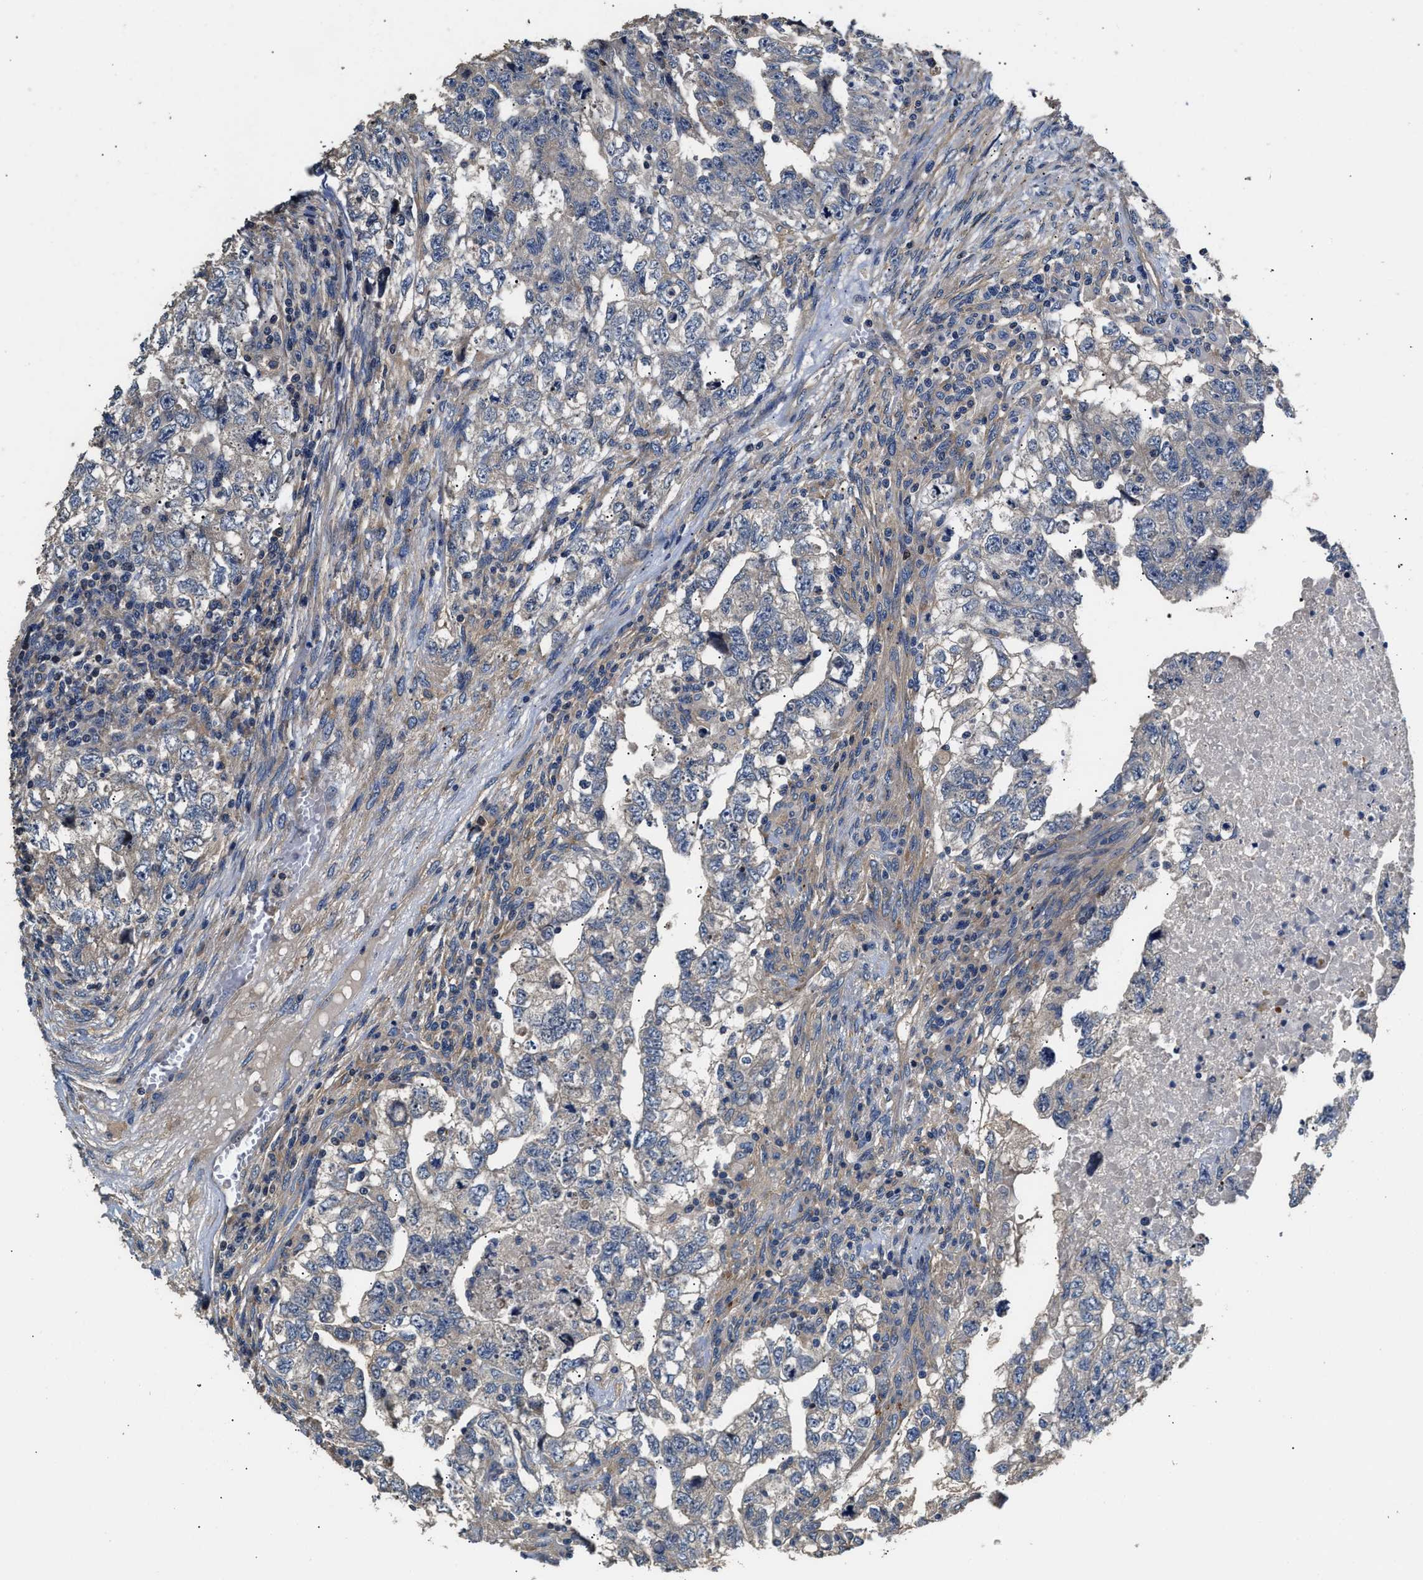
{"staining": {"intensity": "negative", "quantity": "none", "location": "none"}, "tissue": "testis cancer", "cell_type": "Tumor cells", "image_type": "cancer", "snomed": [{"axis": "morphology", "description": "Carcinoma, Embryonal, NOS"}, {"axis": "topography", "description": "Testis"}], "caption": "This is an immunohistochemistry (IHC) image of human testis embryonal carcinoma. There is no staining in tumor cells.", "gene": "TEX2", "patient": {"sex": "male", "age": 36}}